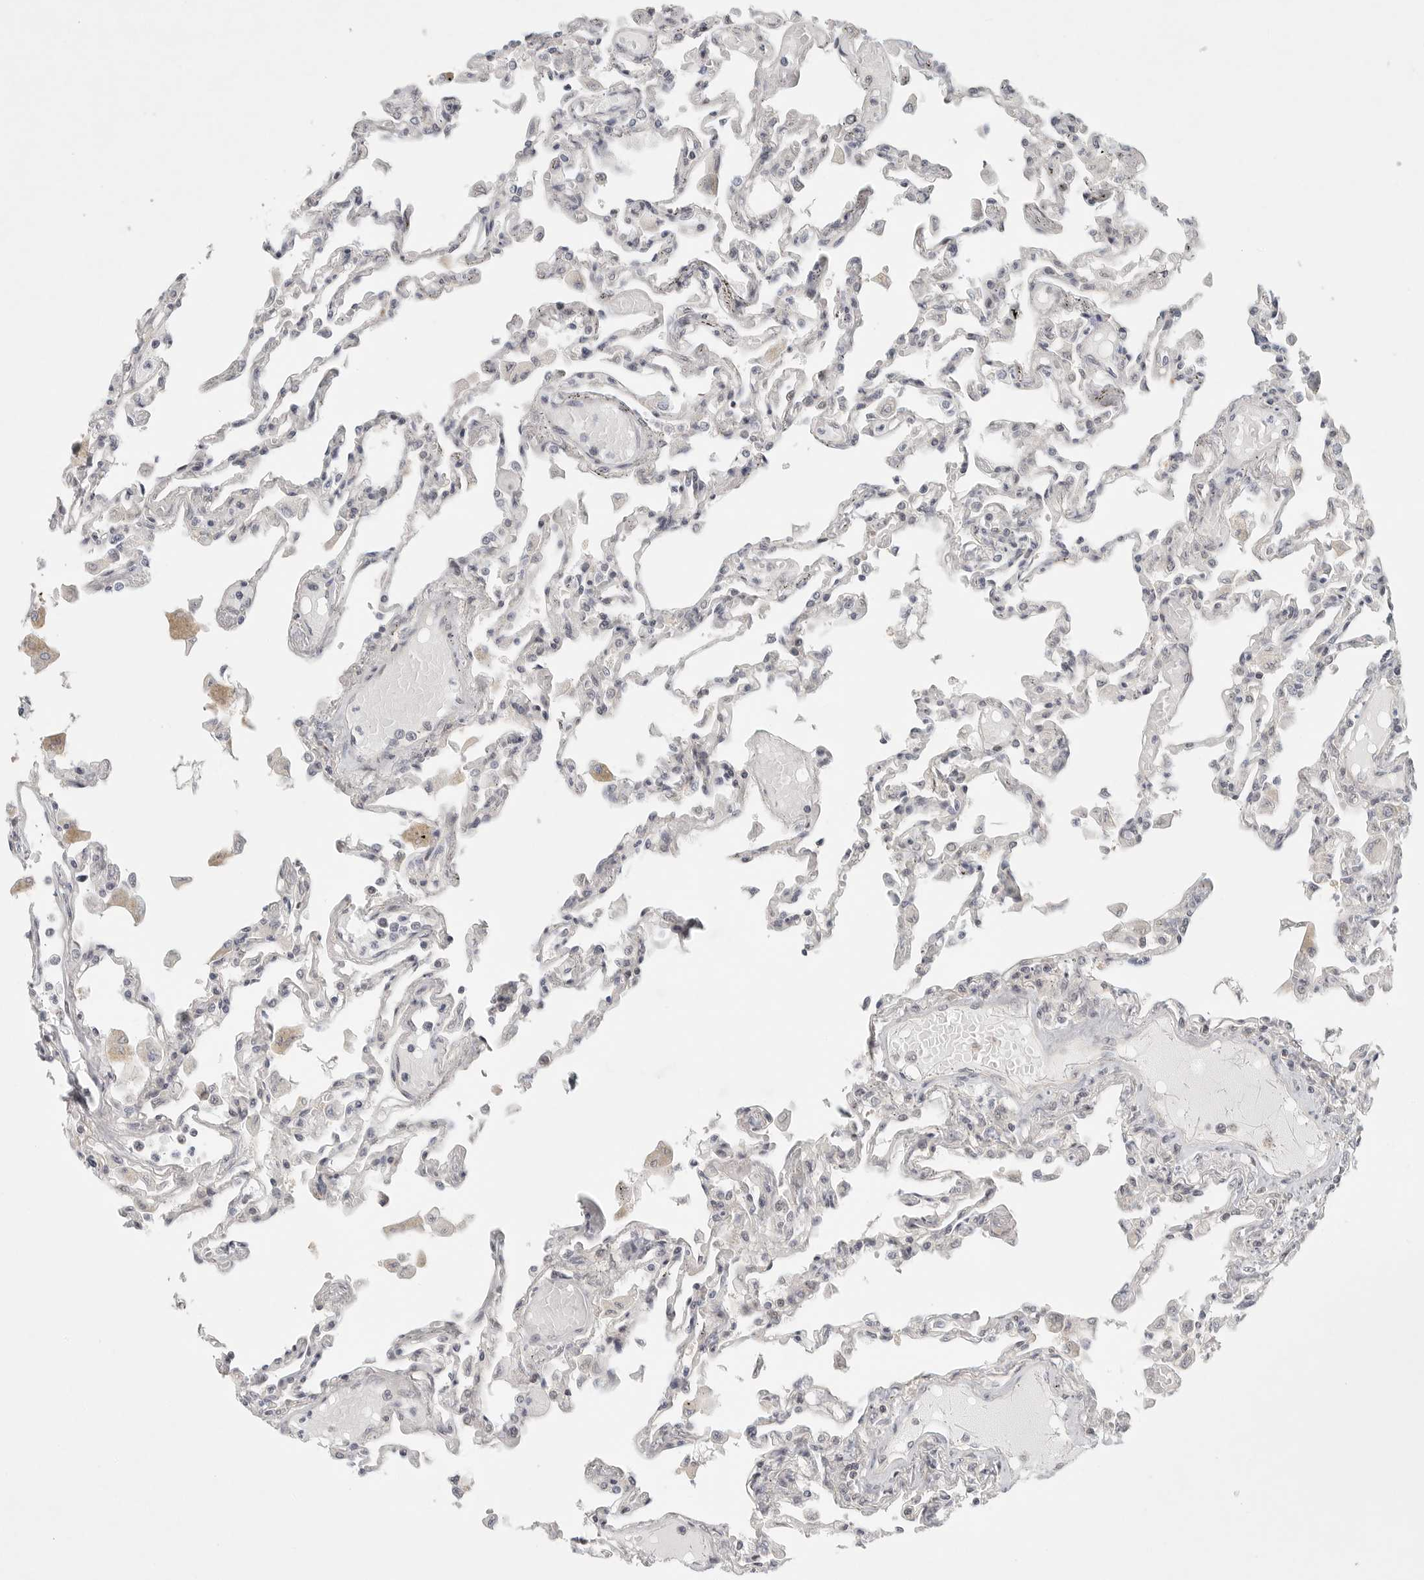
{"staining": {"intensity": "weak", "quantity": "25%-75%", "location": "cytoplasmic/membranous"}, "tissue": "lung", "cell_type": "Alveolar cells", "image_type": "normal", "snomed": [{"axis": "morphology", "description": "Normal tissue, NOS"}, {"axis": "topography", "description": "Bronchus"}, {"axis": "topography", "description": "Lung"}], "caption": "A brown stain shows weak cytoplasmic/membranous positivity of a protein in alveolar cells of benign lung.", "gene": "HDAC6", "patient": {"sex": "female", "age": 49}}